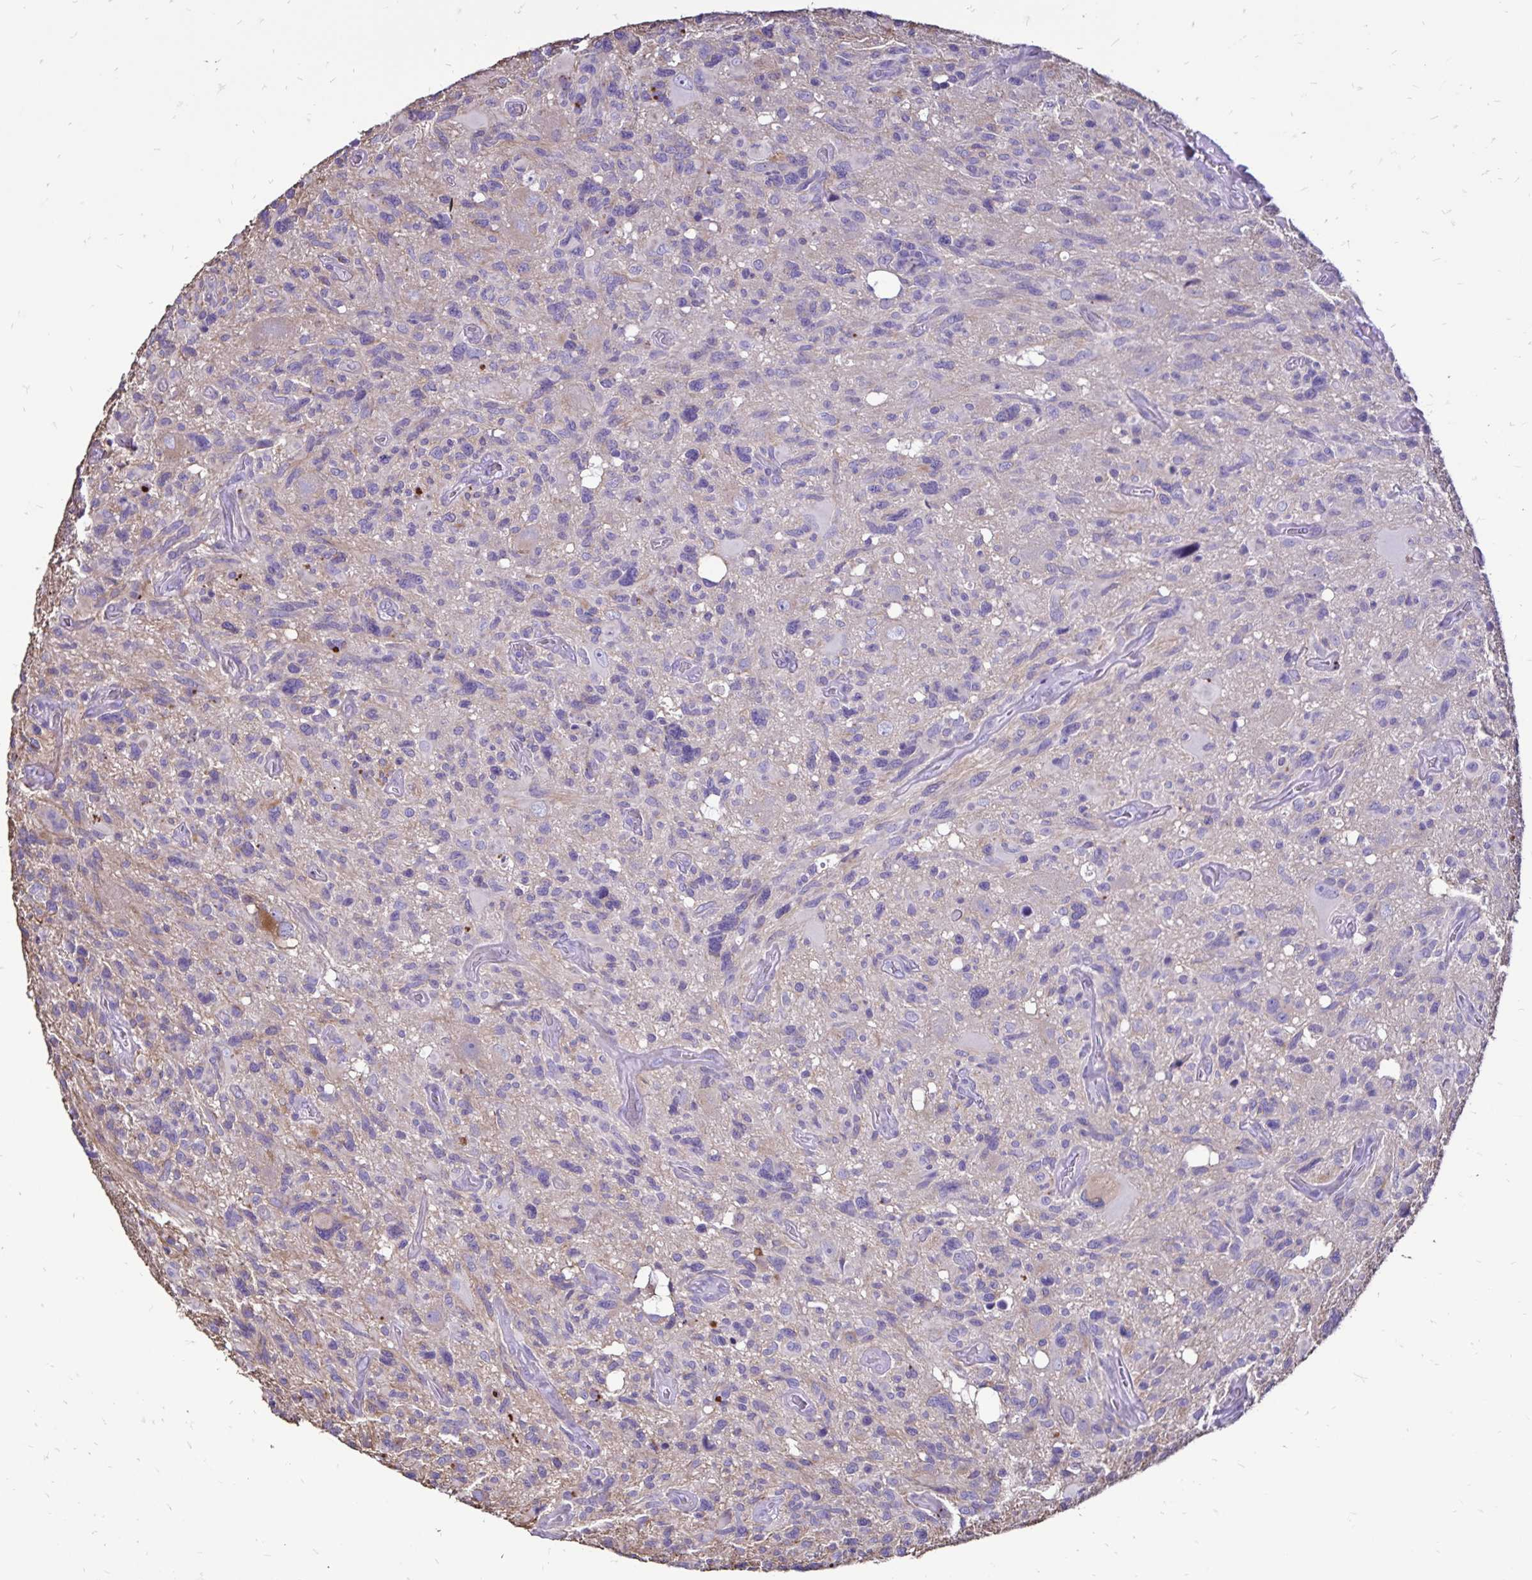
{"staining": {"intensity": "negative", "quantity": "none", "location": "none"}, "tissue": "glioma", "cell_type": "Tumor cells", "image_type": "cancer", "snomed": [{"axis": "morphology", "description": "Glioma, malignant, High grade"}, {"axis": "topography", "description": "Brain"}], "caption": "There is no significant staining in tumor cells of glioma.", "gene": "EVPL", "patient": {"sex": "male", "age": 49}}